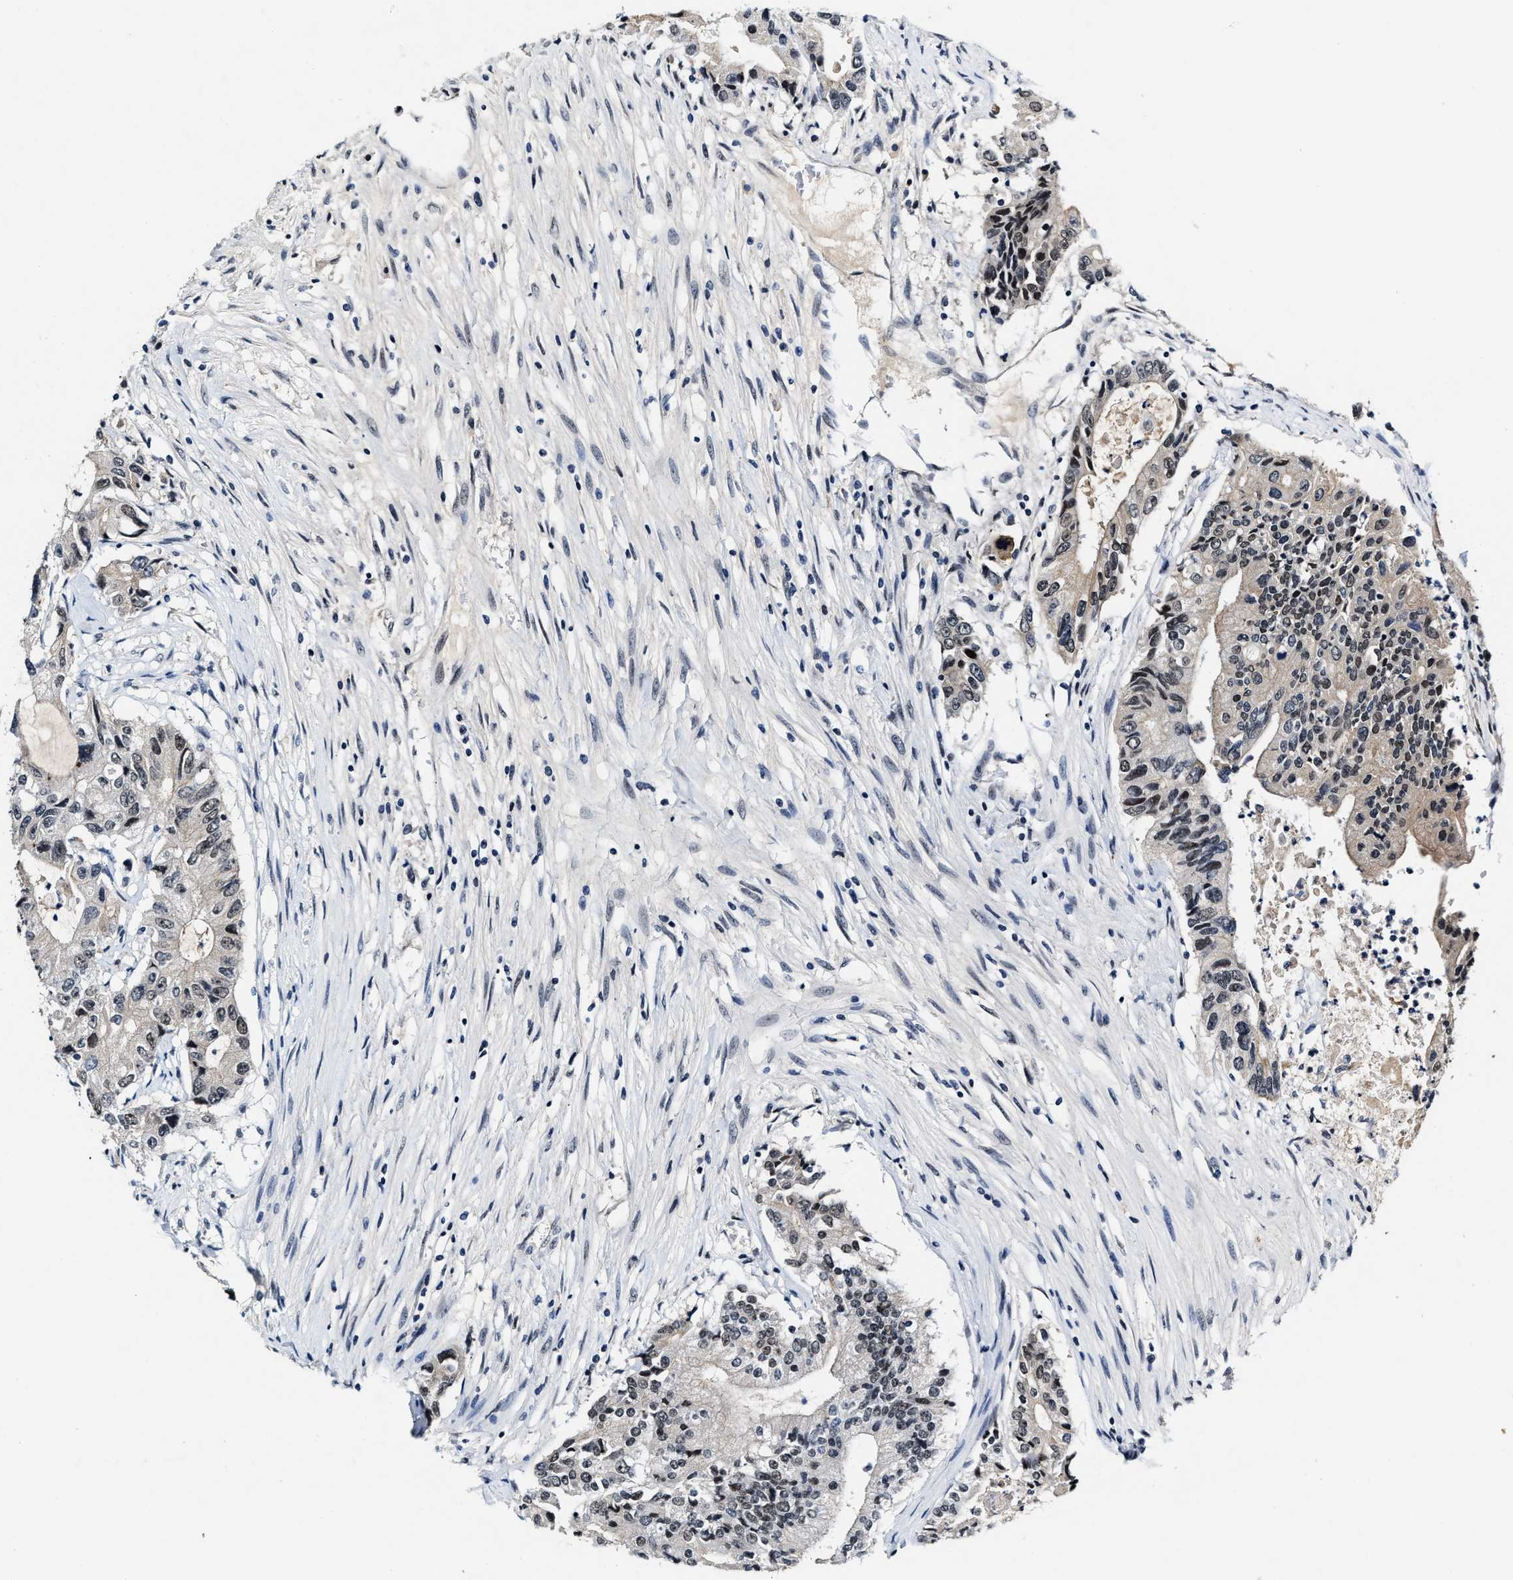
{"staining": {"intensity": "weak", "quantity": "<25%", "location": "nuclear"}, "tissue": "colorectal cancer", "cell_type": "Tumor cells", "image_type": "cancer", "snomed": [{"axis": "morphology", "description": "Adenocarcinoma, NOS"}, {"axis": "topography", "description": "Colon"}], "caption": "Tumor cells are negative for protein expression in human adenocarcinoma (colorectal).", "gene": "INIP", "patient": {"sex": "female", "age": 77}}